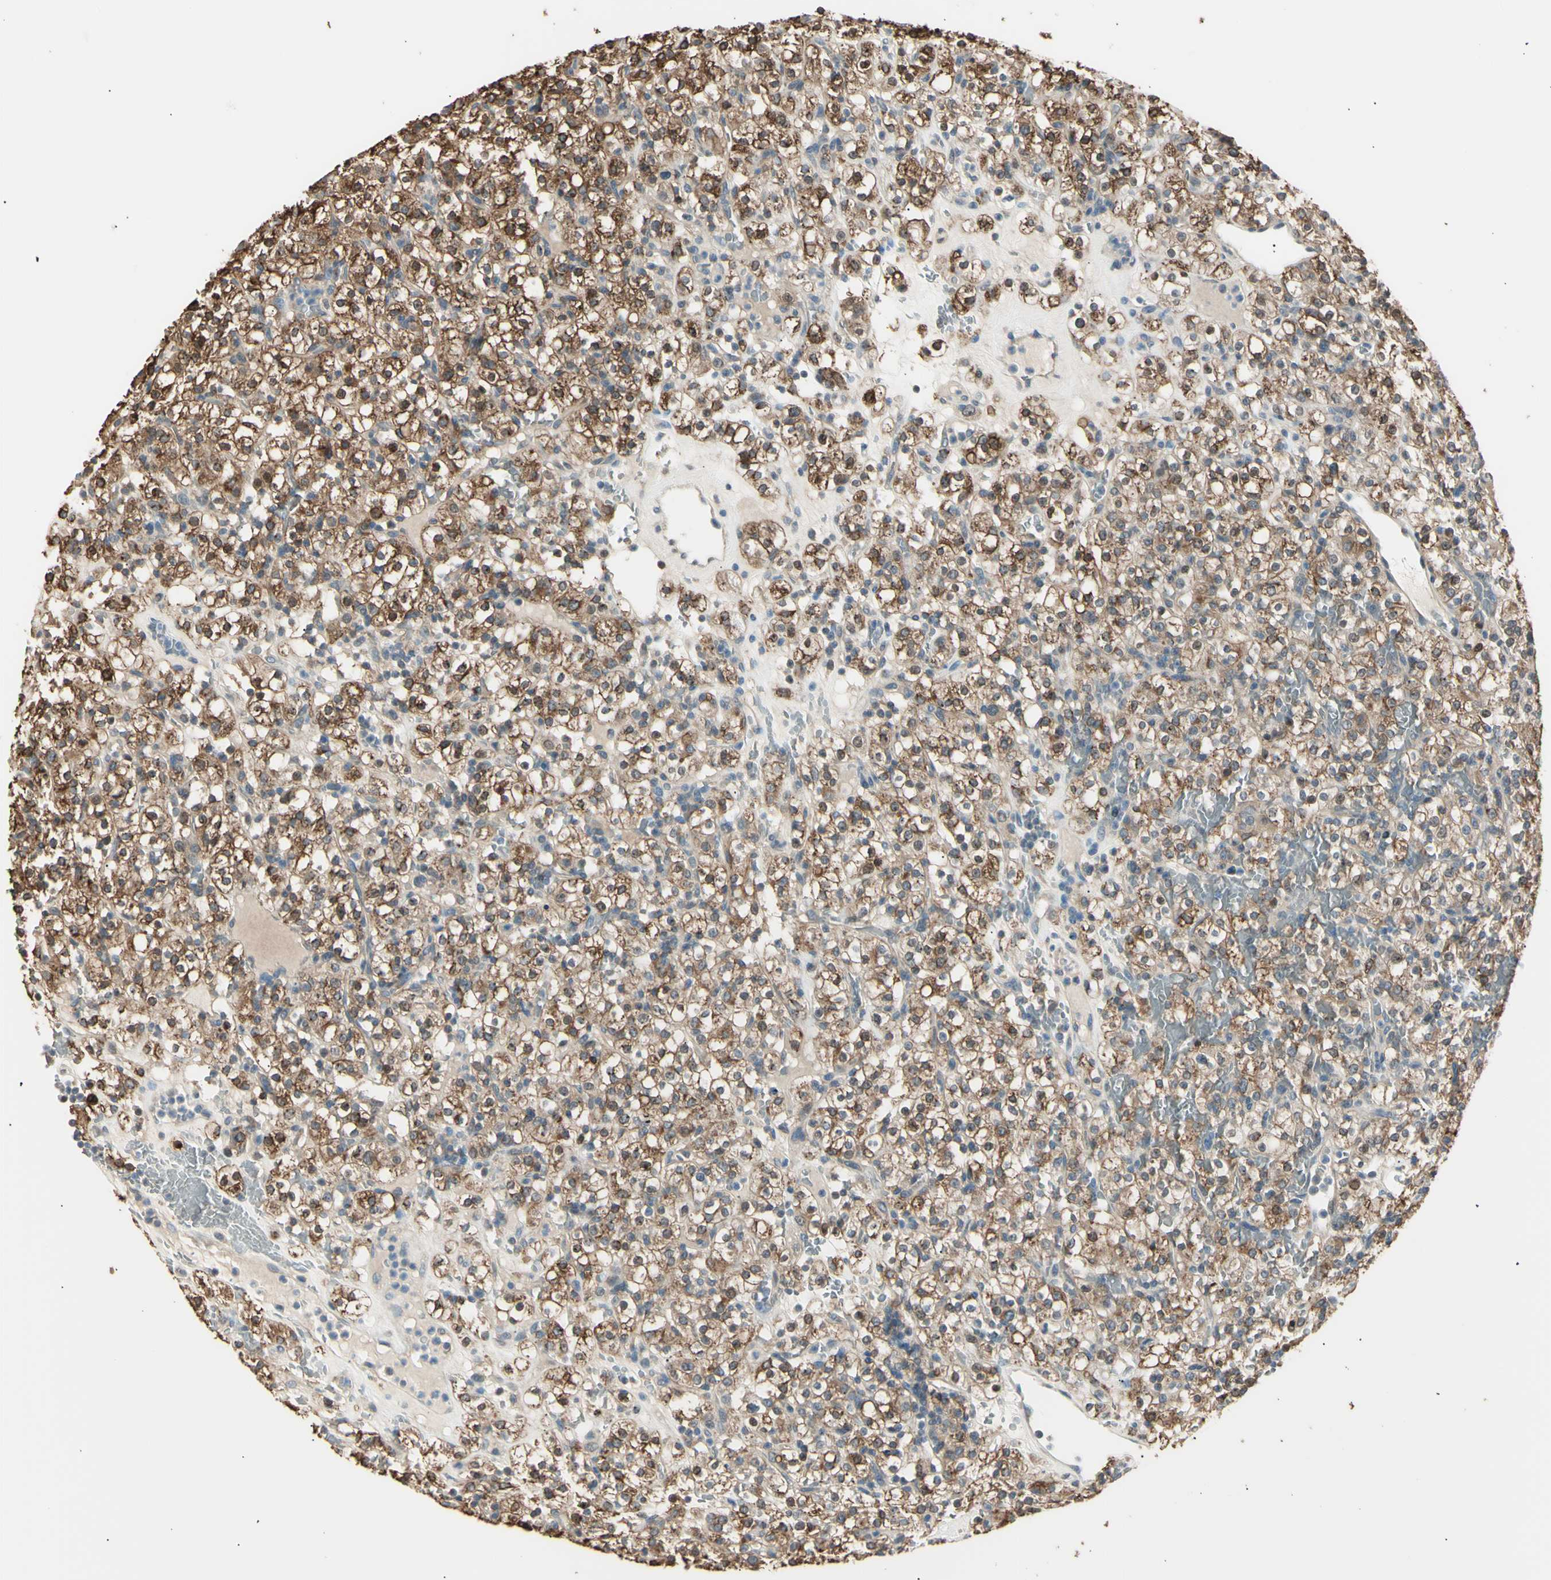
{"staining": {"intensity": "moderate", "quantity": ">75%", "location": "cytoplasmic/membranous"}, "tissue": "renal cancer", "cell_type": "Tumor cells", "image_type": "cancer", "snomed": [{"axis": "morphology", "description": "Normal tissue, NOS"}, {"axis": "morphology", "description": "Adenocarcinoma, NOS"}, {"axis": "topography", "description": "Kidney"}], "caption": "Immunohistochemistry (IHC) histopathology image of neoplastic tissue: human renal adenocarcinoma stained using IHC demonstrates medium levels of moderate protein expression localized specifically in the cytoplasmic/membranous of tumor cells, appearing as a cytoplasmic/membranous brown color.", "gene": "LHPP", "patient": {"sex": "female", "age": 72}}